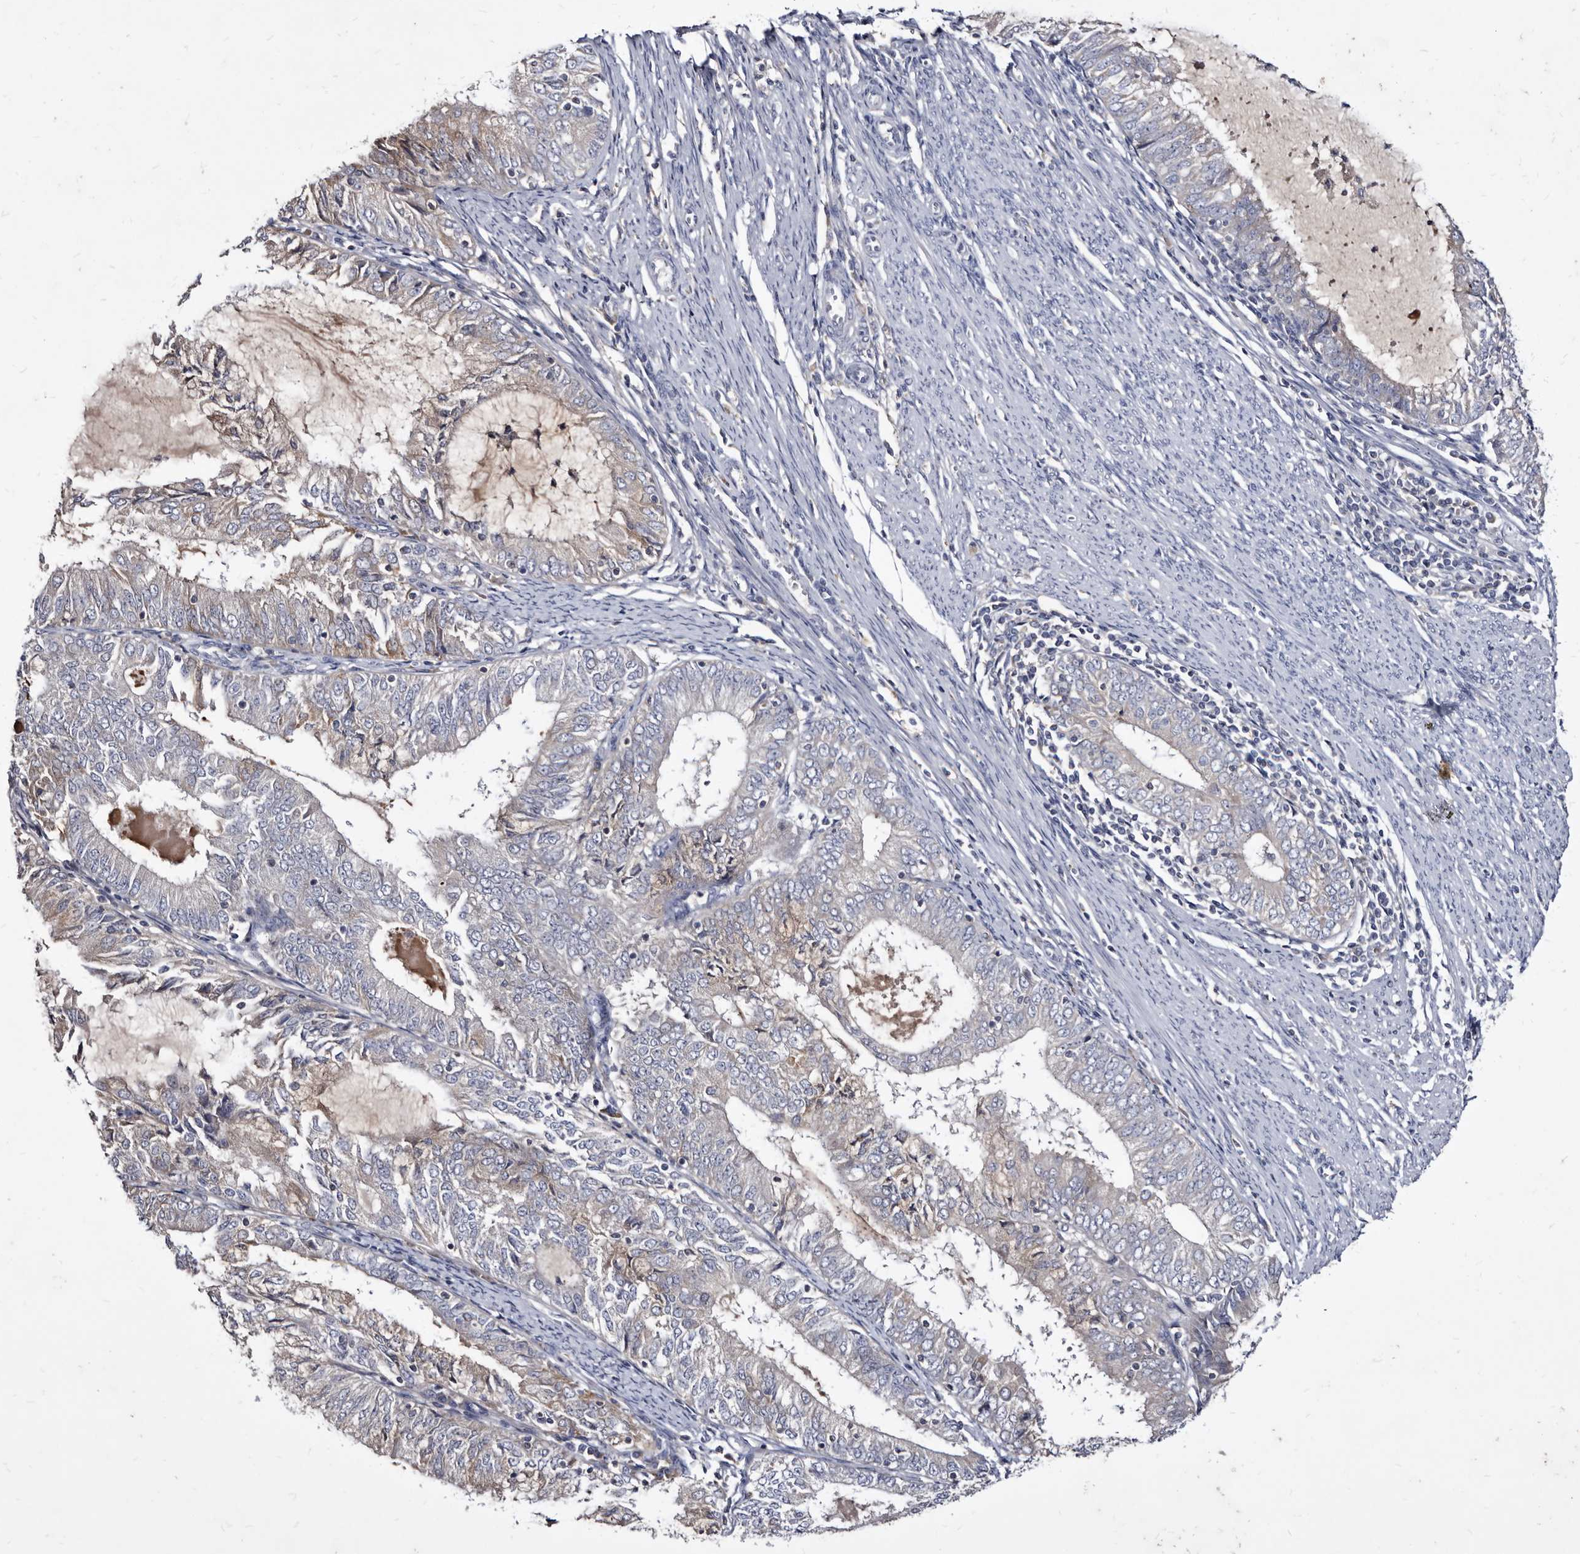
{"staining": {"intensity": "negative", "quantity": "none", "location": "none"}, "tissue": "endometrial cancer", "cell_type": "Tumor cells", "image_type": "cancer", "snomed": [{"axis": "morphology", "description": "Adenocarcinoma, NOS"}, {"axis": "topography", "description": "Endometrium"}], "caption": "This micrograph is of adenocarcinoma (endometrial) stained with immunohistochemistry to label a protein in brown with the nuclei are counter-stained blue. There is no positivity in tumor cells.", "gene": "SLC39A2", "patient": {"sex": "female", "age": 57}}